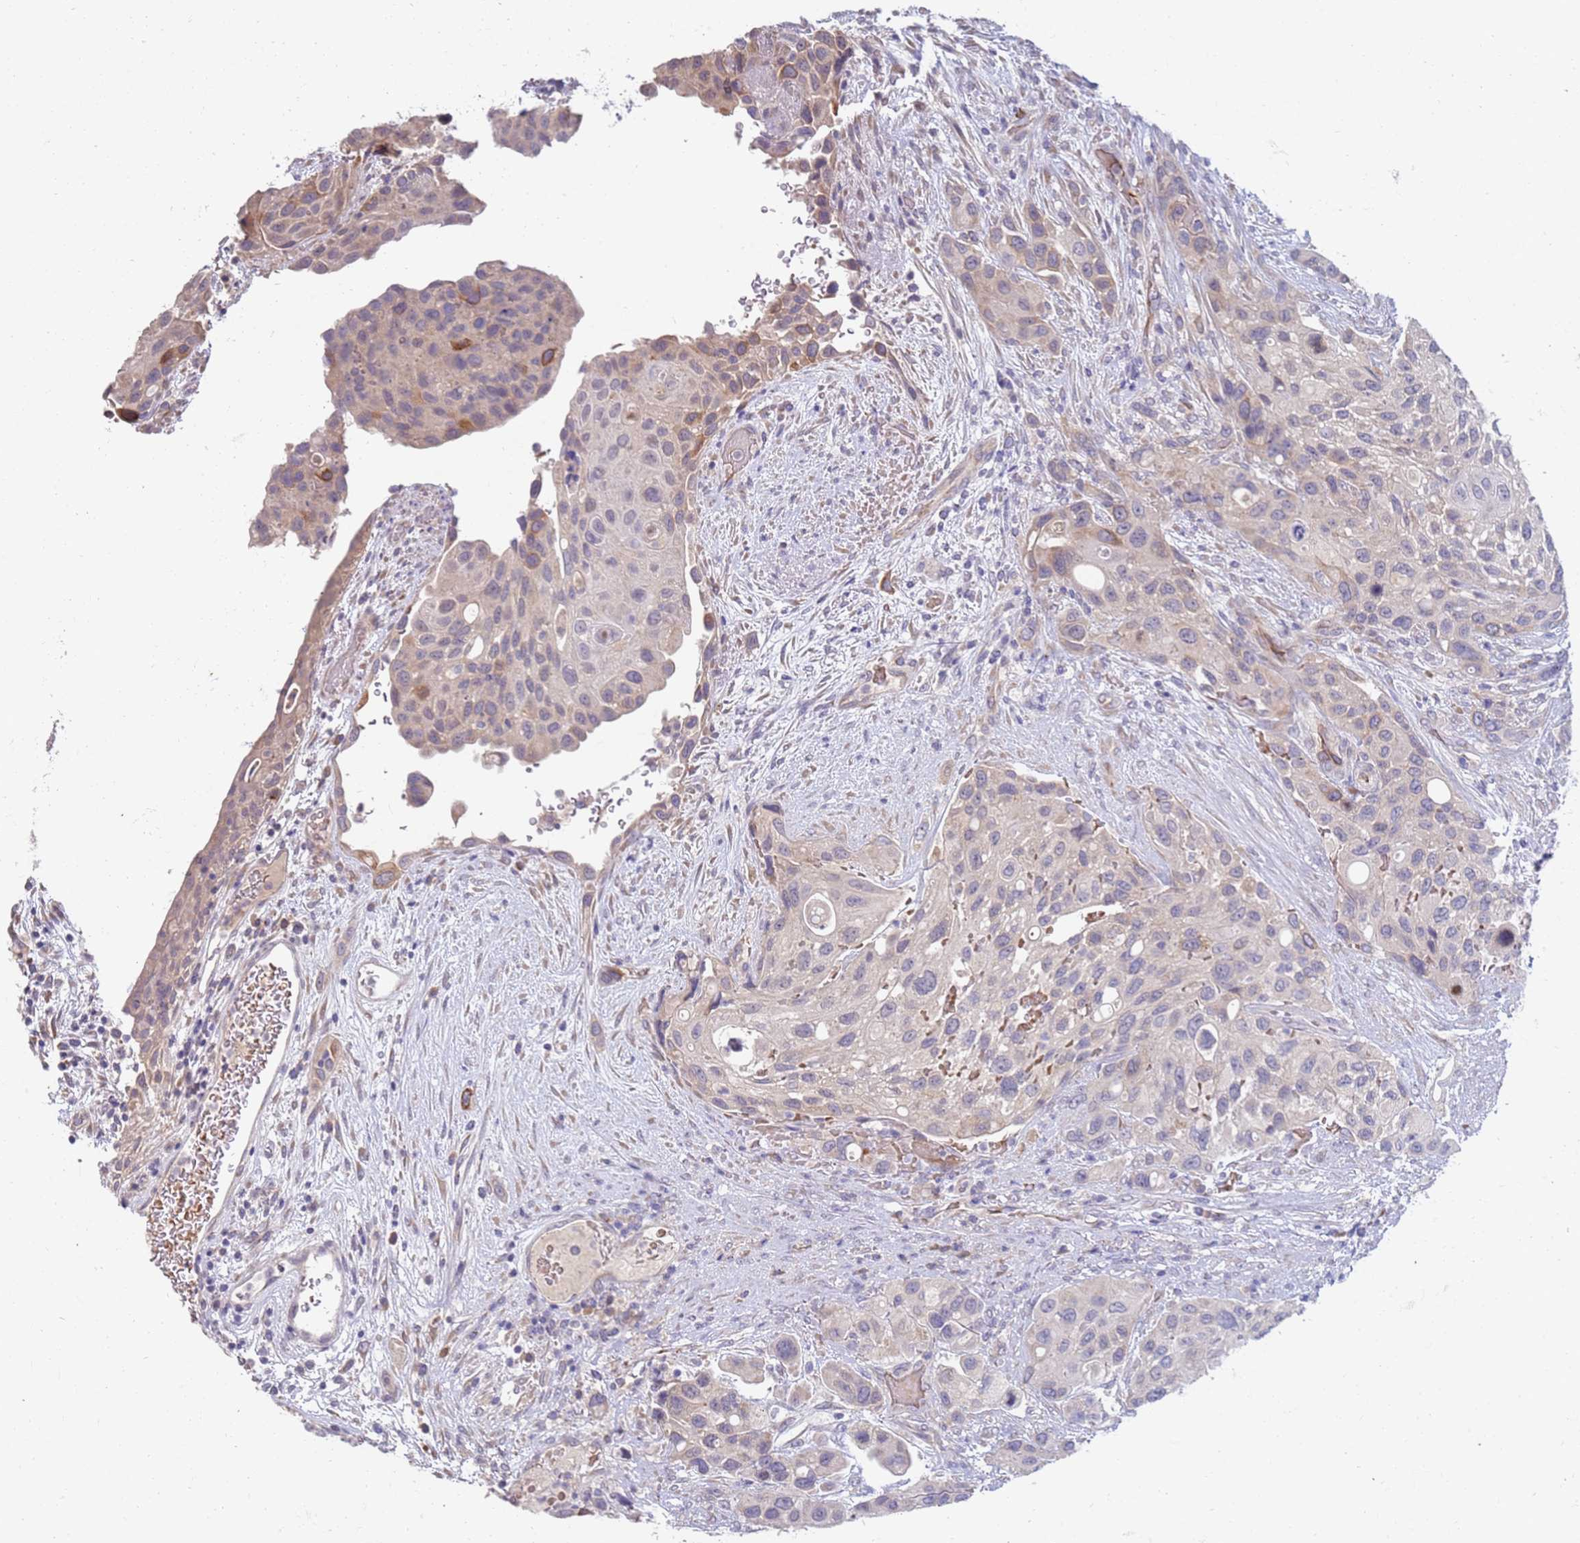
{"staining": {"intensity": "negative", "quantity": "none", "location": "none"}, "tissue": "urothelial cancer", "cell_type": "Tumor cells", "image_type": "cancer", "snomed": [{"axis": "morphology", "description": "Normal tissue, NOS"}, {"axis": "morphology", "description": "Urothelial carcinoma, High grade"}, {"axis": "topography", "description": "Vascular tissue"}, {"axis": "topography", "description": "Urinary bladder"}], "caption": "High power microscopy micrograph of an IHC histopathology image of urothelial cancer, revealing no significant staining in tumor cells.", "gene": "NMUR2", "patient": {"sex": "female", "age": 56}}